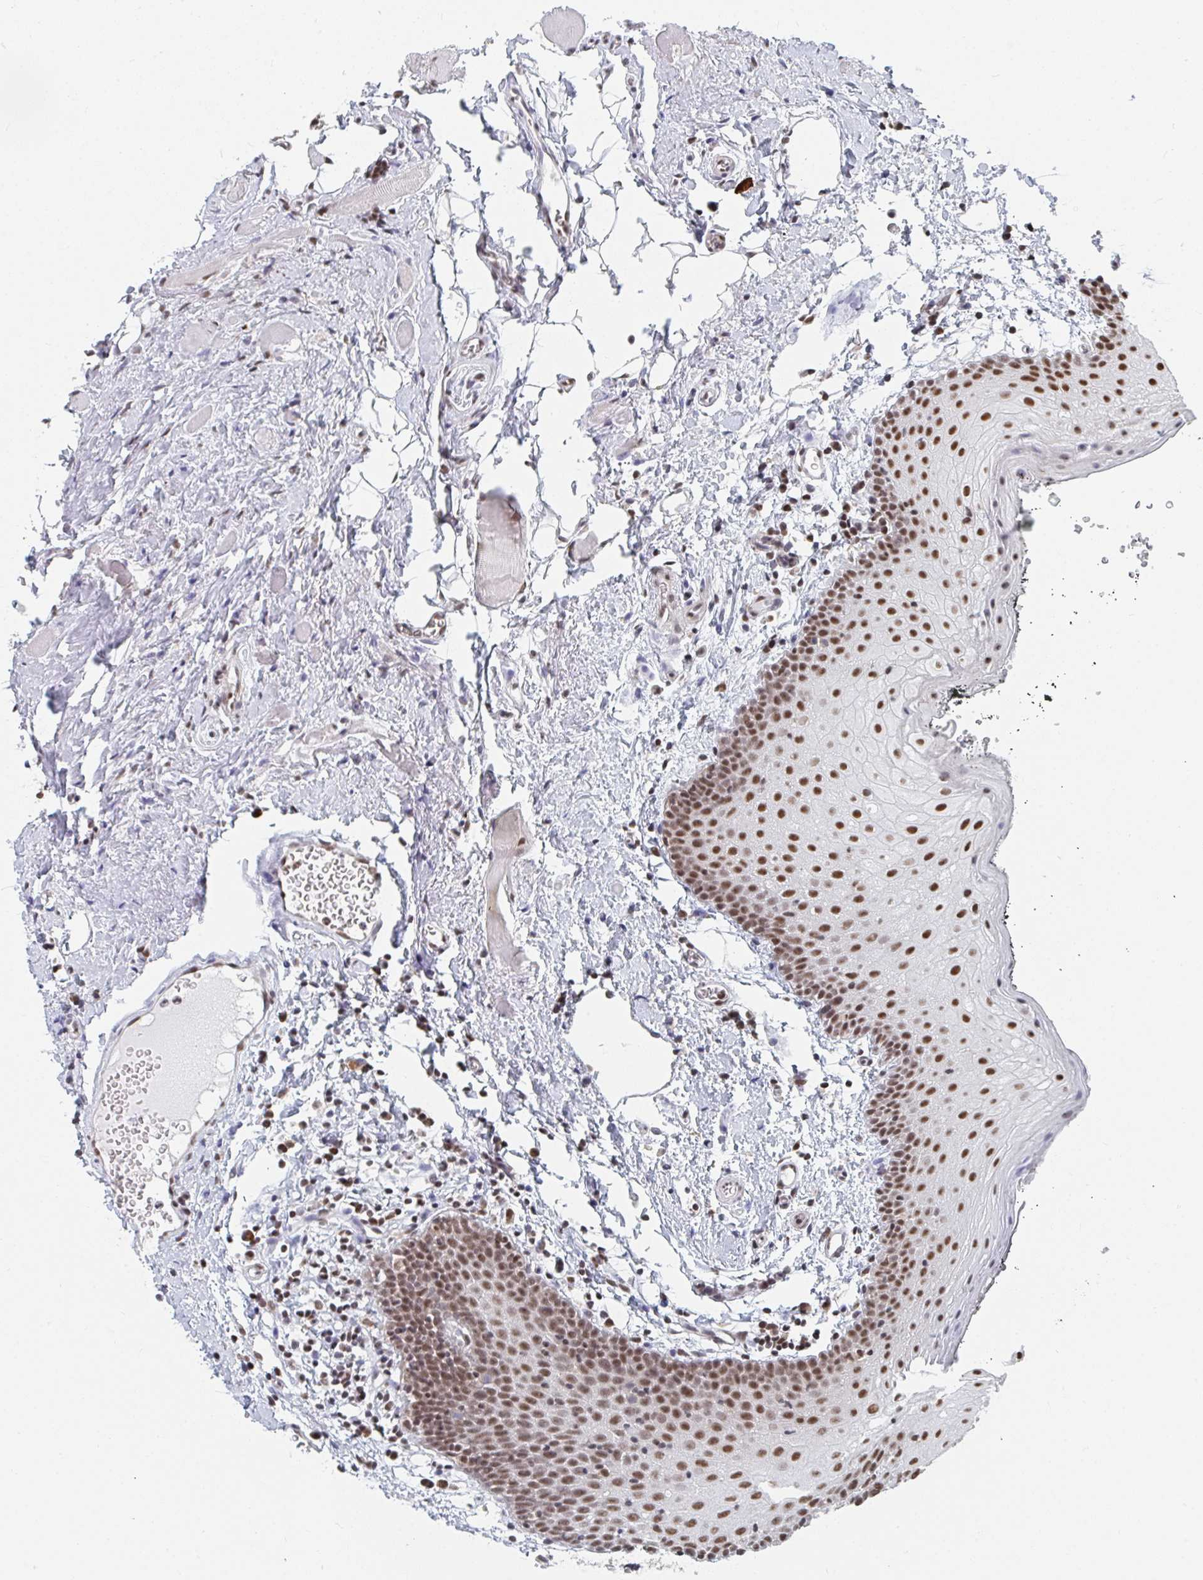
{"staining": {"intensity": "moderate", "quantity": ">75%", "location": "nuclear"}, "tissue": "oral mucosa", "cell_type": "Squamous epithelial cells", "image_type": "normal", "snomed": [{"axis": "morphology", "description": "Normal tissue, NOS"}, {"axis": "morphology", "description": "Squamous cell carcinoma, NOS"}, {"axis": "topography", "description": "Oral tissue"}, {"axis": "topography", "description": "Head-Neck"}], "caption": "Oral mucosa stained with IHC displays moderate nuclear staining in about >75% of squamous epithelial cells.", "gene": "MBNL1", "patient": {"sex": "male", "age": 58}}